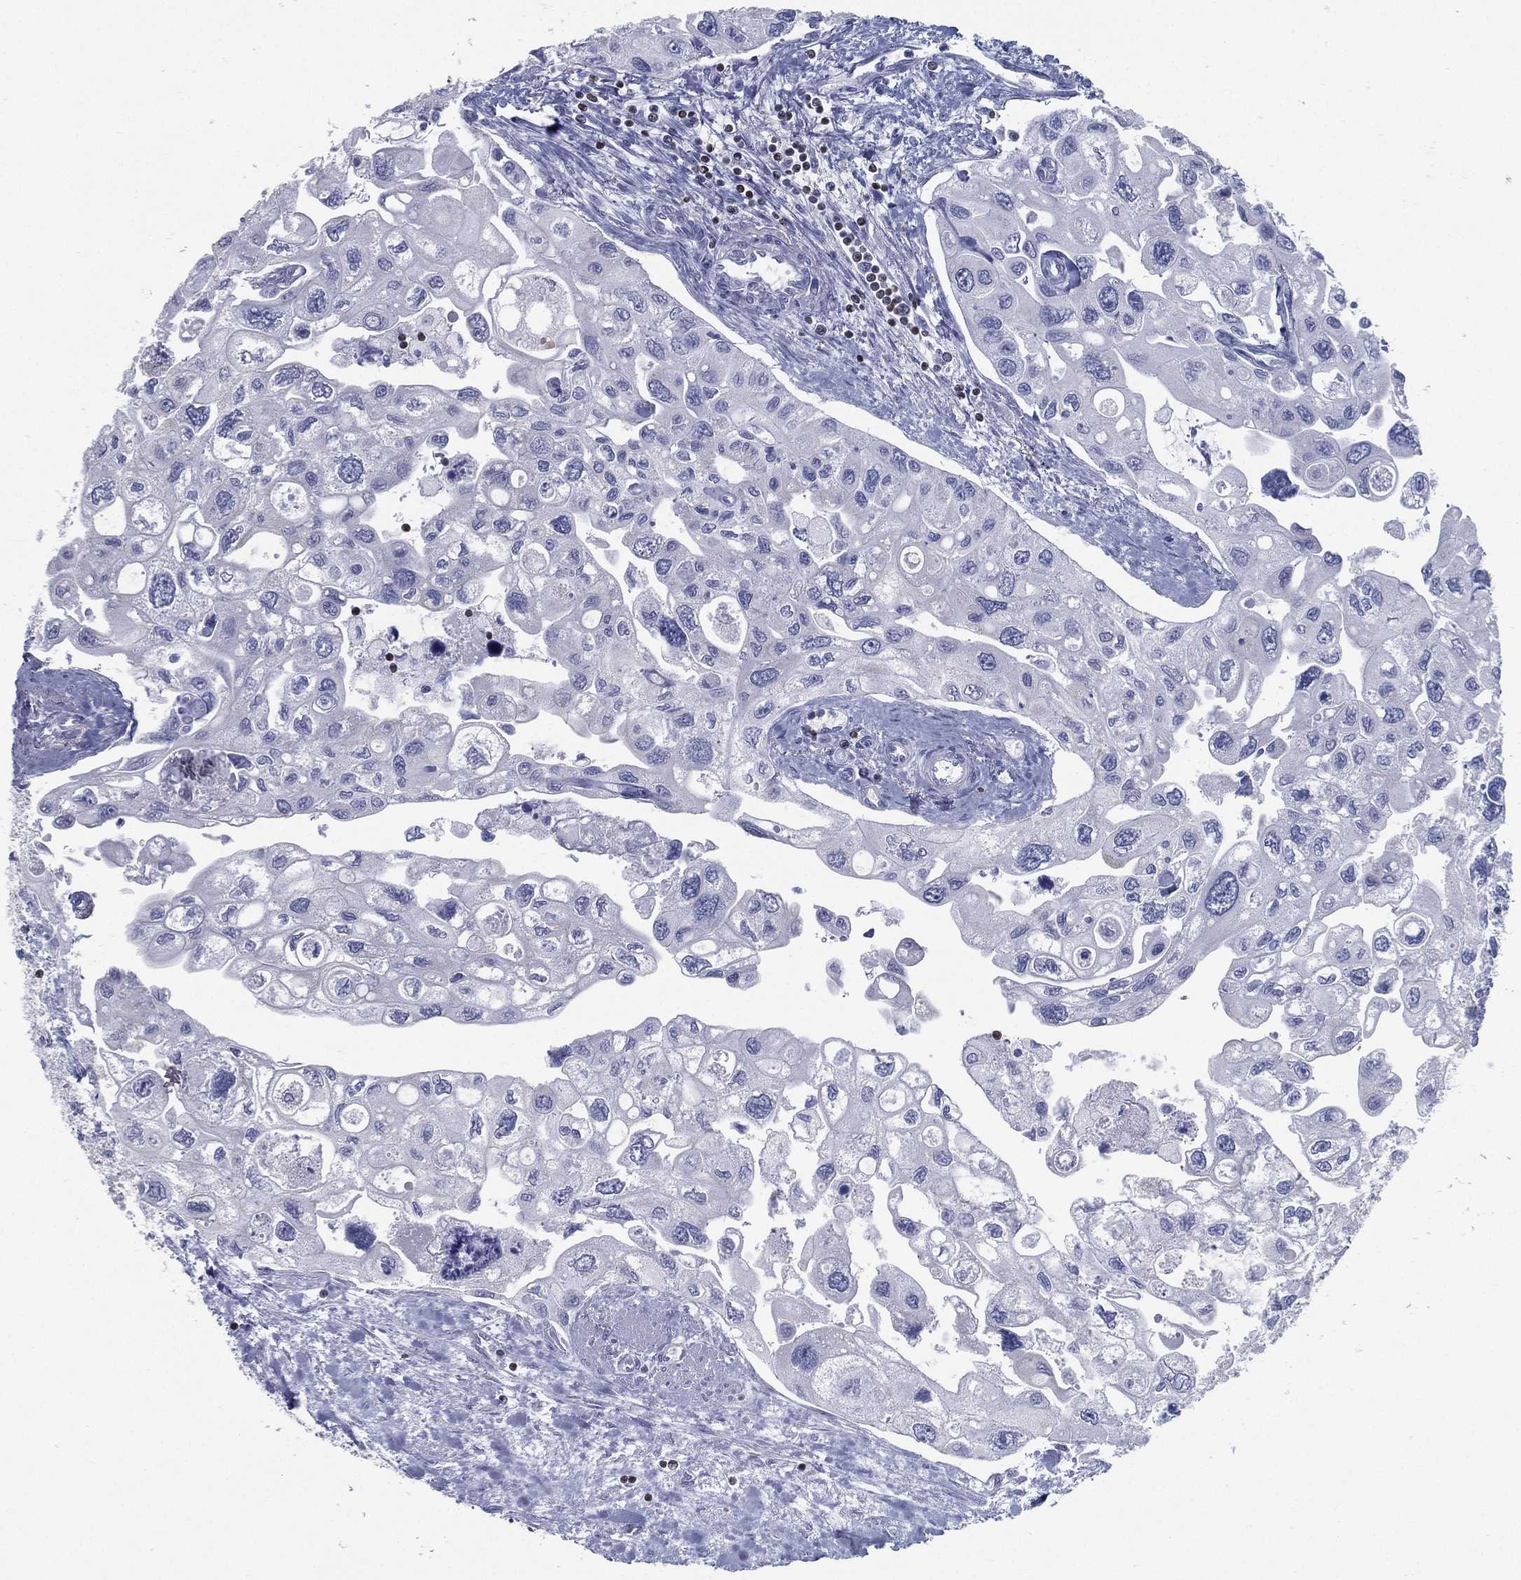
{"staining": {"intensity": "negative", "quantity": "none", "location": "none"}, "tissue": "urothelial cancer", "cell_type": "Tumor cells", "image_type": "cancer", "snomed": [{"axis": "morphology", "description": "Urothelial carcinoma, High grade"}, {"axis": "topography", "description": "Urinary bladder"}], "caption": "DAB immunohistochemical staining of human urothelial carcinoma (high-grade) demonstrates no significant staining in tumor cells.", "gene": "PYHIN1", "patient": {"sex": "male", "age": 59}}